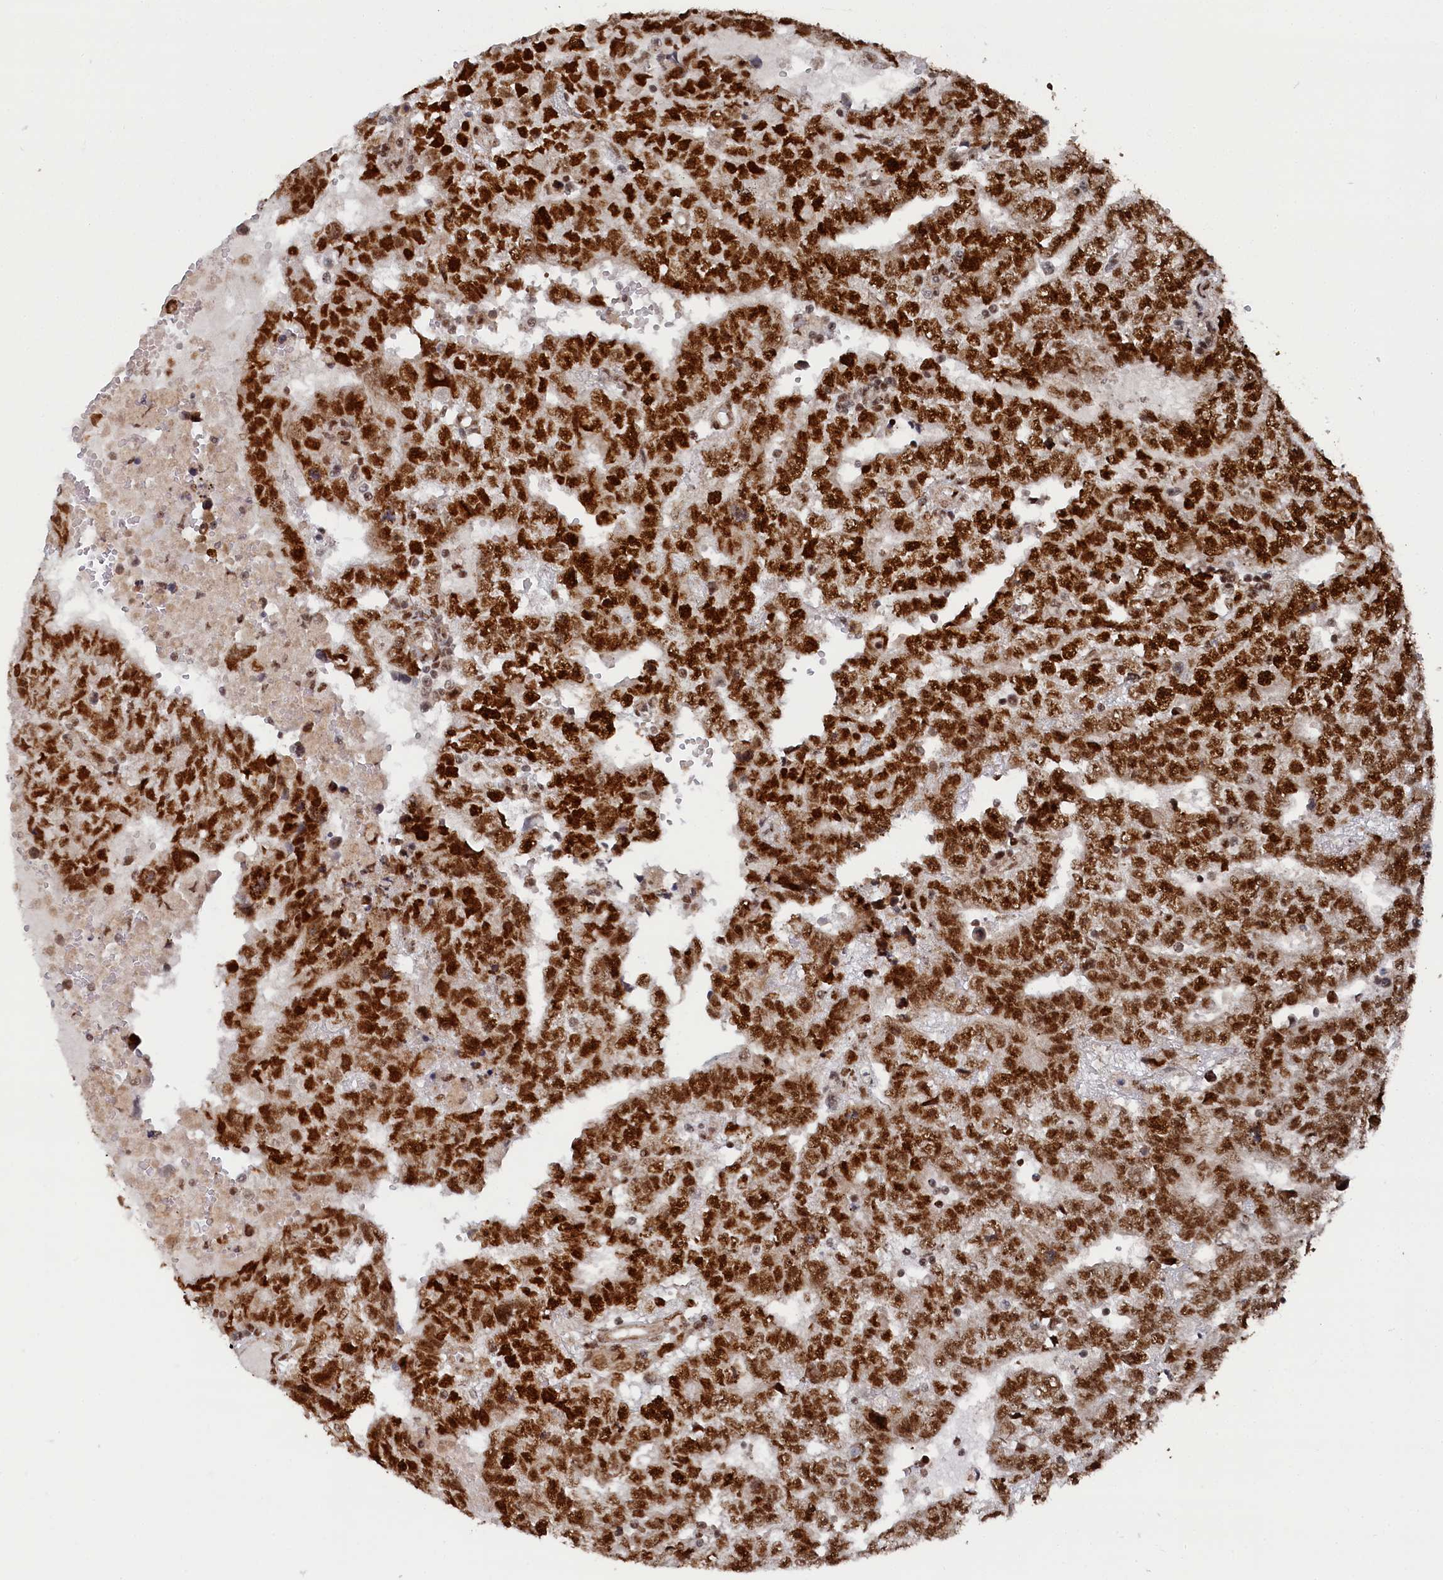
{"staining": {"intensity": "strong", "quantity": ">75%", "location": "nuclear"}, "tissue": "testis cancer", "cell_type": "Tumor cells", "image_type": "cancer", "snomed": [{"axis": "morphology", "description": "Carcinoma, Embryonal, NOS"}, {"axis": "topography", "description": "Testis"}], "caption": "This photomicrograph demonstrates IHC staining of embryonal carcinoma (testis), with high strong nuclear staining in about >75% of tumor cells.", "gene": "BUB3", "patient": {"sex": "male", "age": 25}}